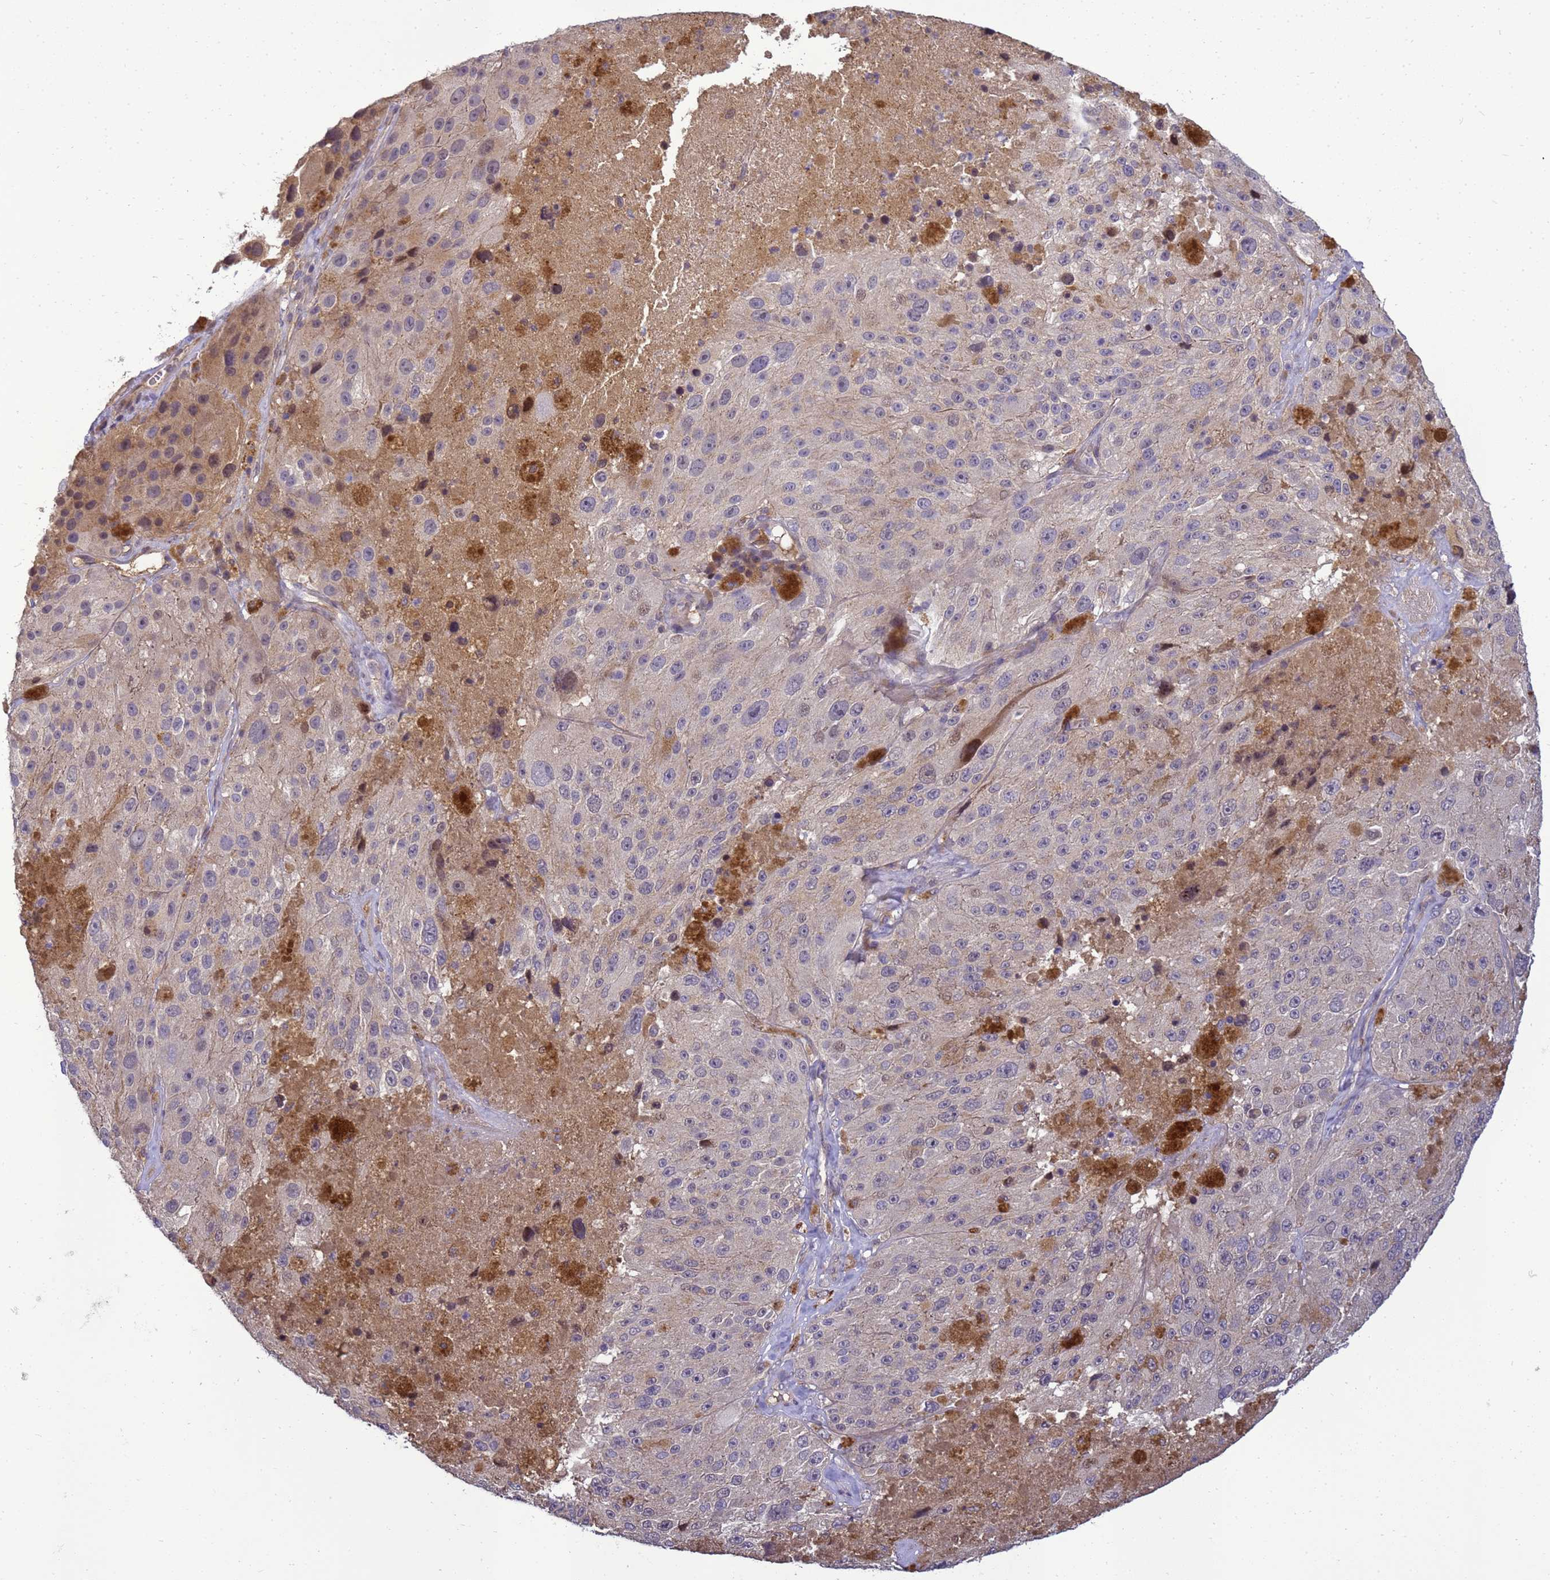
{"staining": {"intensity": "negative", "quantity": "none", "location": "none"}, "tissue": "melanoma", "cell_type": "Tumor cells", "image_type": "cancer", "snomed": [{"axis": "morphology", "description": "Malignant melanoma, Metastatic site"}, {"axis": "topography", "description": "Lymph node"}], "caption": "Immunohistochemical staining of melanoma reveals no significant staining in tumor cells.", "gene": "TMEM74B", "patient": {"sex": "male", "age": 62}}